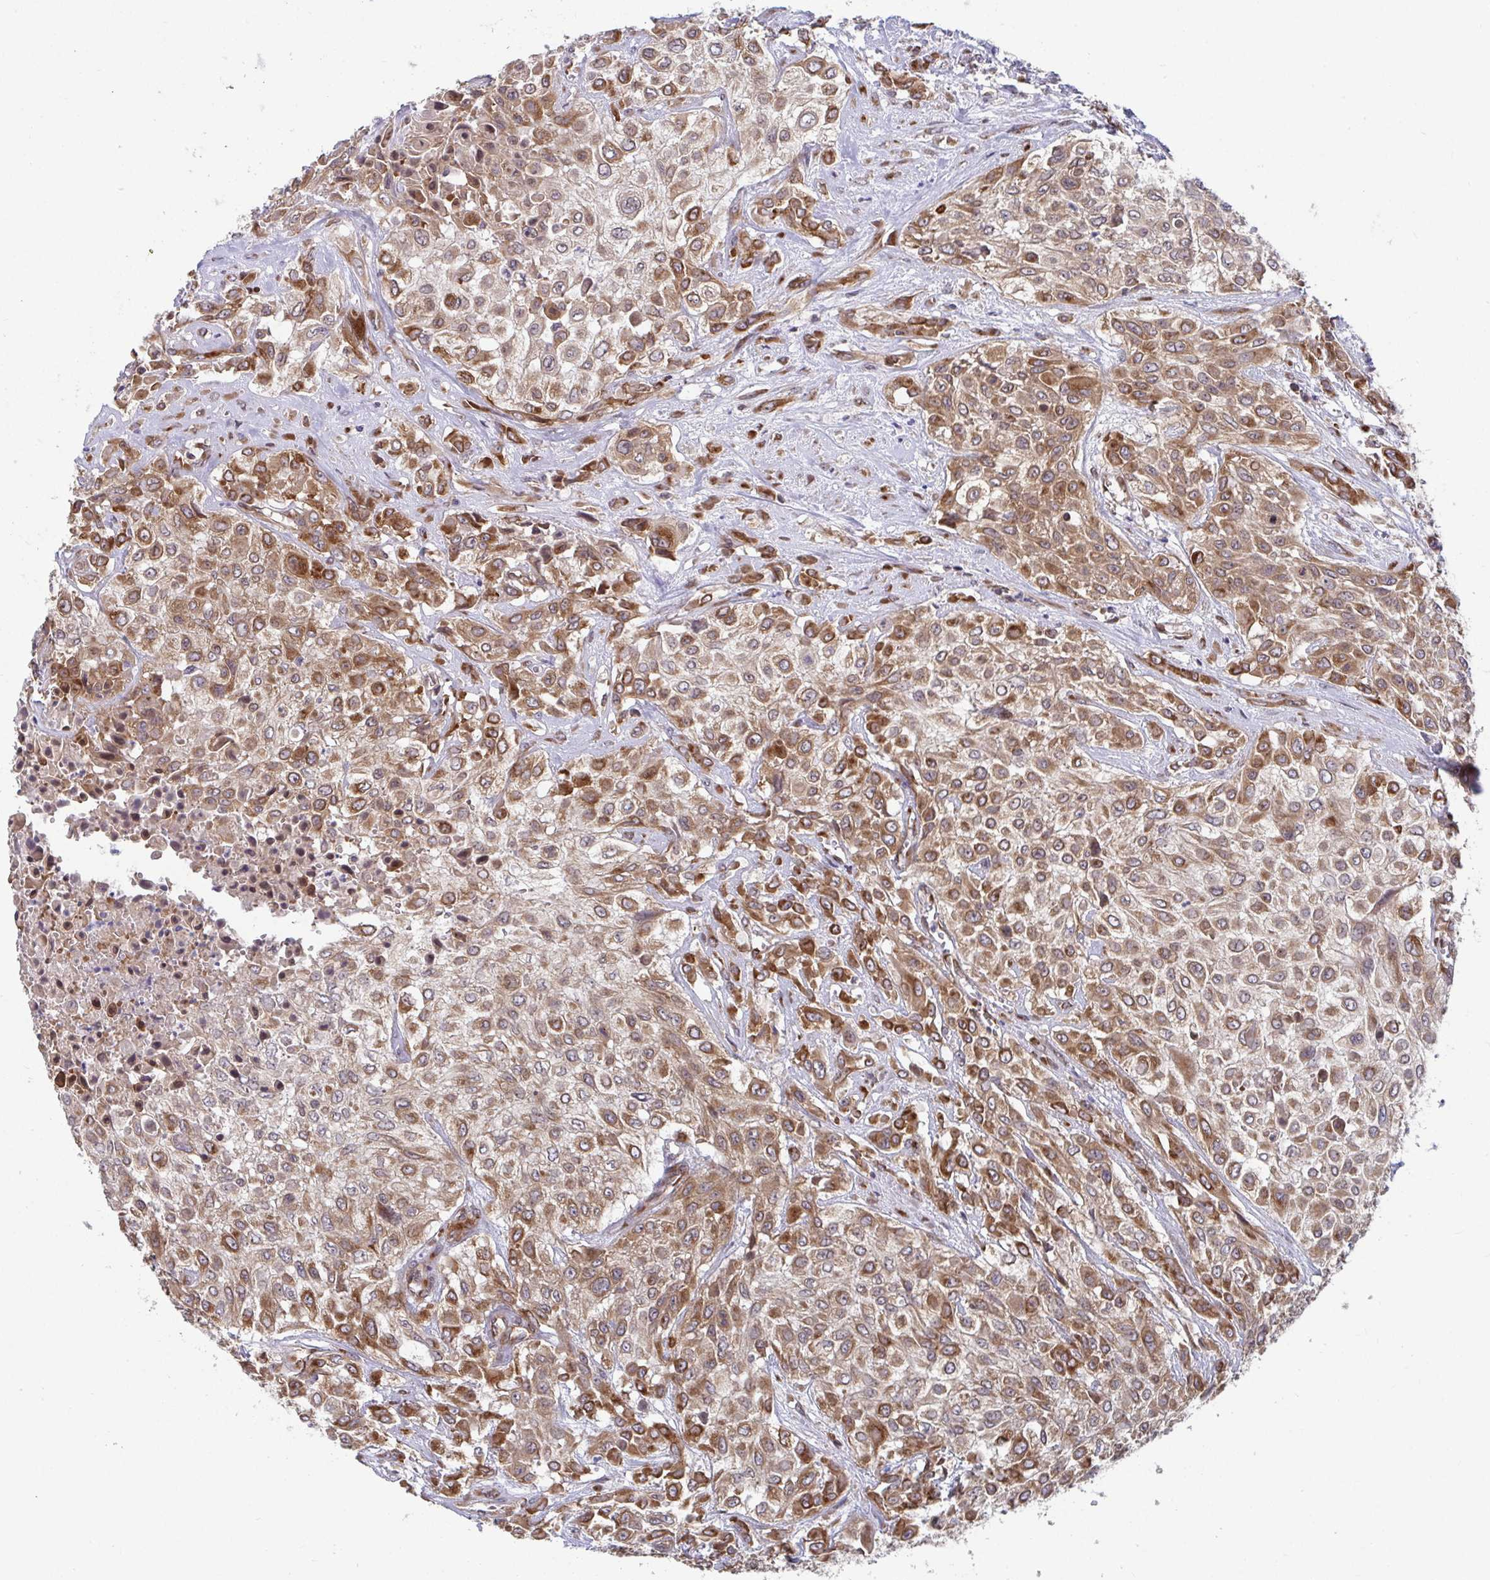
{"staining": {"intensity": "moderate", "quantity": ">75%", "location": "cytoplasmic/membranous"}, "tissue": "urothelial cancer", "cell_type": "Tumor cells", "image_type": "cancer", "snomed": [{"axis": "morphology", "description": "Urothelial carcinoma, High grade"}, {"axis": "topography", "description": "Urinary bladder"}], "caption": "This photomicrograph displays immunohistochemistry staining of human urothelial cancer, with medium moderate cytoplasmic/membranous positivity in about >75% of tumor cells.", "gene": "ATP5MJ", "patient": {"sex": "male", "age": 57}}